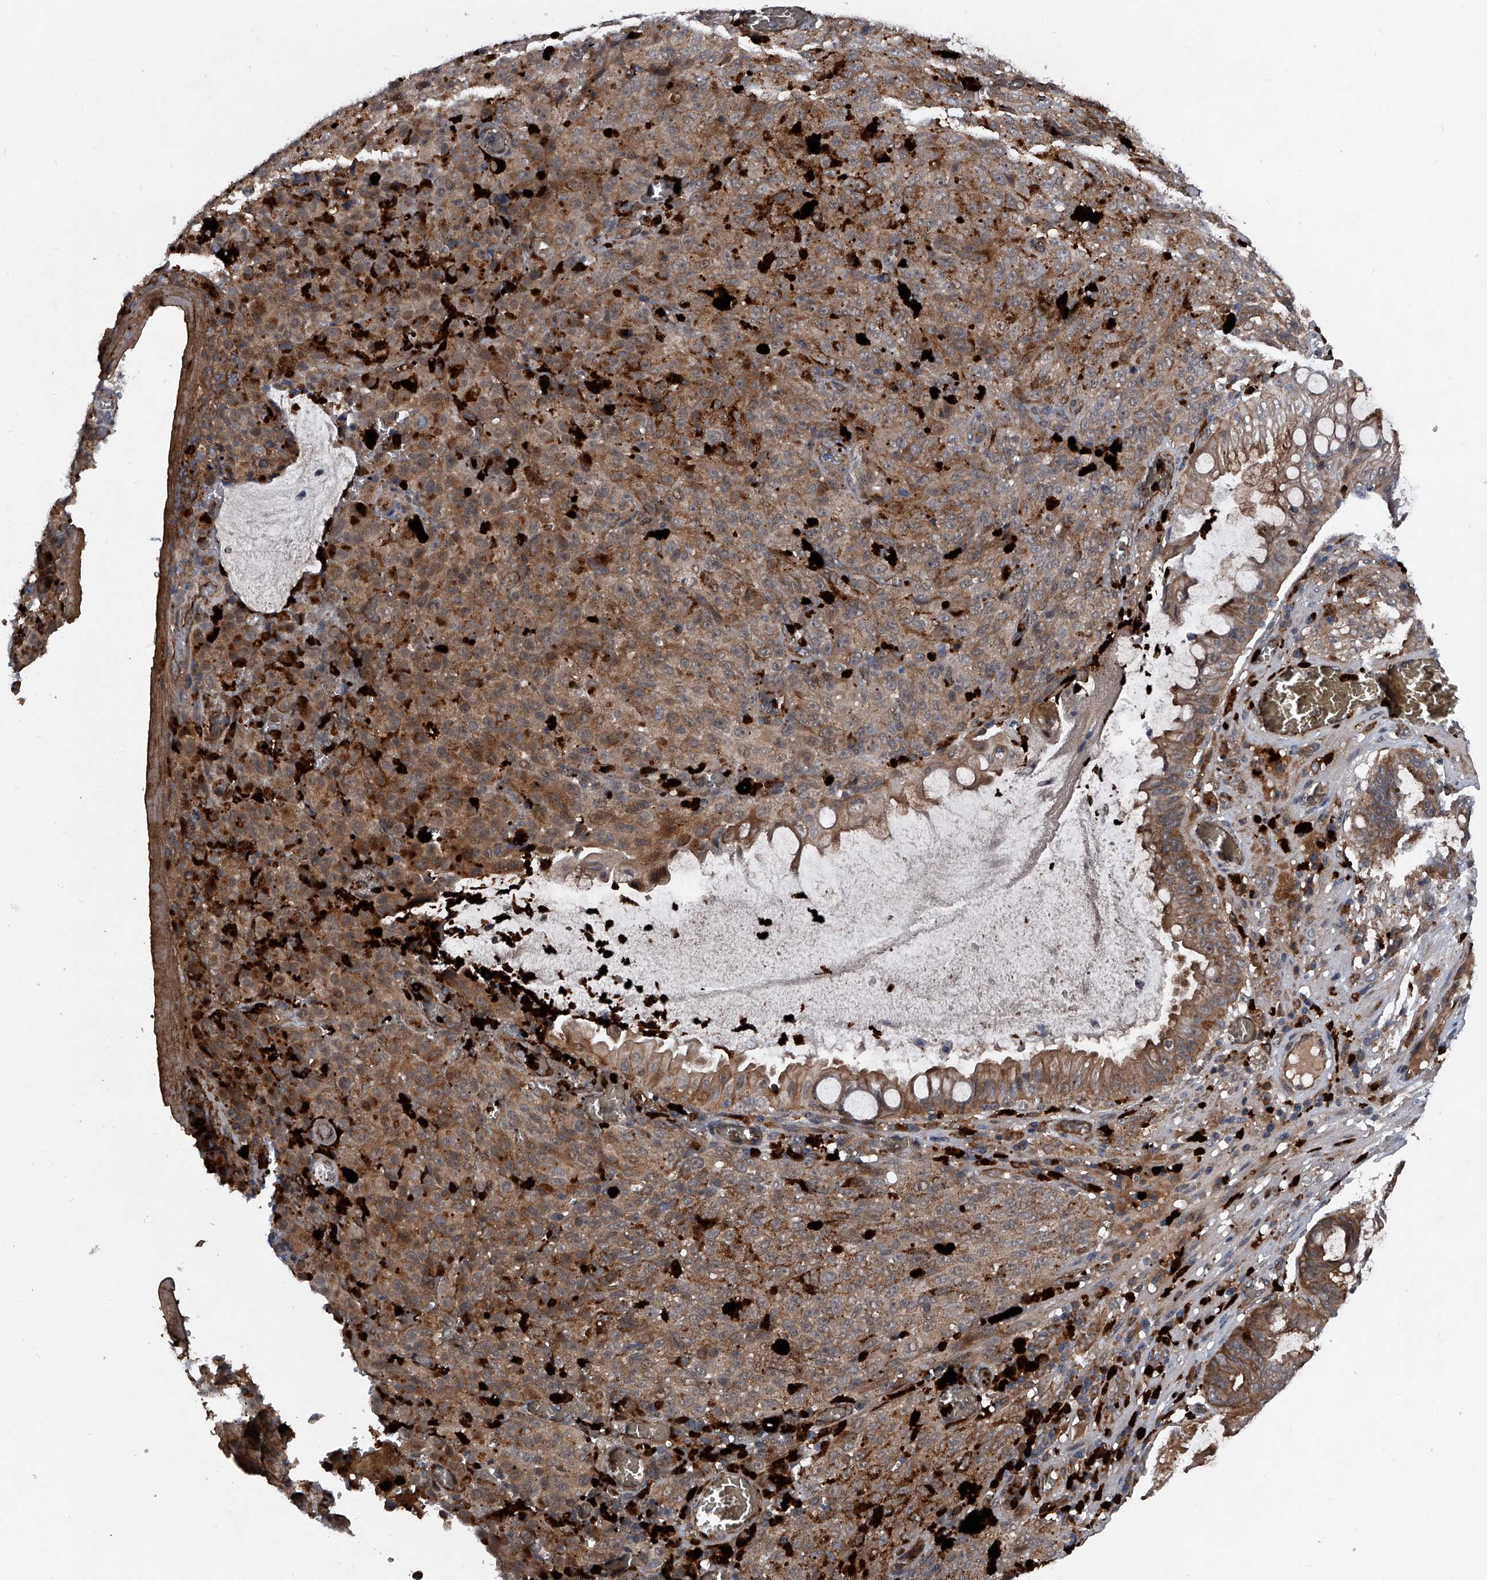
{"staining": {"intensity": "moderate", "quantity": ">75%", "location": "cytoplasmic/membranous"}, "tissue": "melanoma", "cell_type": "Tumor cells", "image_type": "cancer", "snomed": [{"axis": "morphology", "description": "Malignant melanoma, NOS"}, {"axis": "topography", "description": "Rectum"}], "caption": "High-magnification brightfield microscopy of melanoma stained with DAB (brown) and counterstained with hematoxylin (blue). tumor cells exhibit moderate cytoplasmic/membranous positivity is appreciated in about>75% of cells. (brown staining indicates protein expression, while blue staining denotes nuclei).", "gene": "MAPKAP1", "patient": {"sex": "female", "age": 81}}